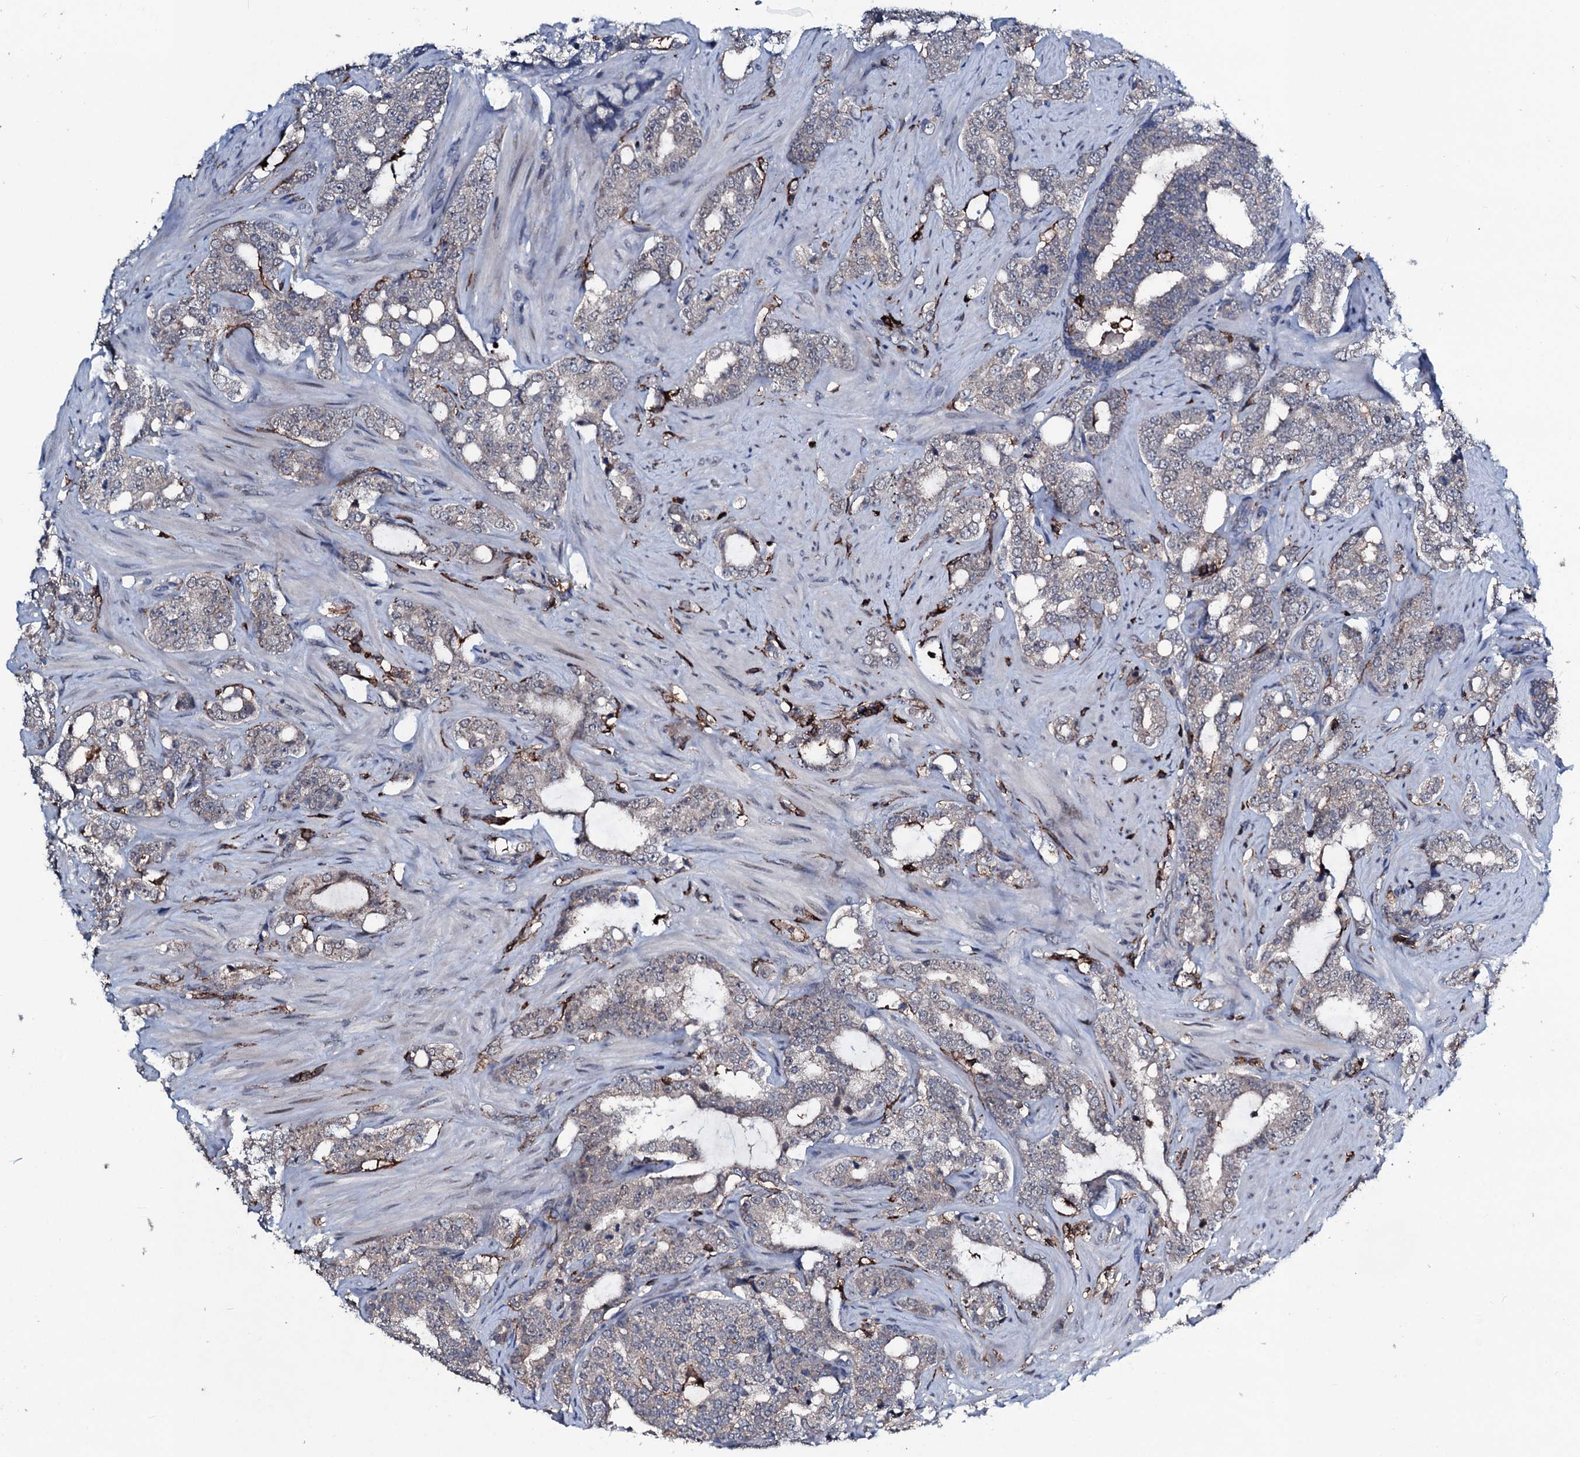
{"staining": {"intensity": "negative", "quantity": "none", "location": "none"}, "tissue": "prostate cancer", "cell_type": "Tumor cells", "image_type": "cancer", "snomed": [{"axis": "morphology", "description": "Adenocarcinoma, High grade"}, {"axis": "topography", "description": "Prostate"}], "caption": "A histopathology image of human prostate adenocarcinoma (high-grade) is negative for staining in tumor cells.", "gene": "OGFOD2", "patient": {"sex": "male", "age": 64}}